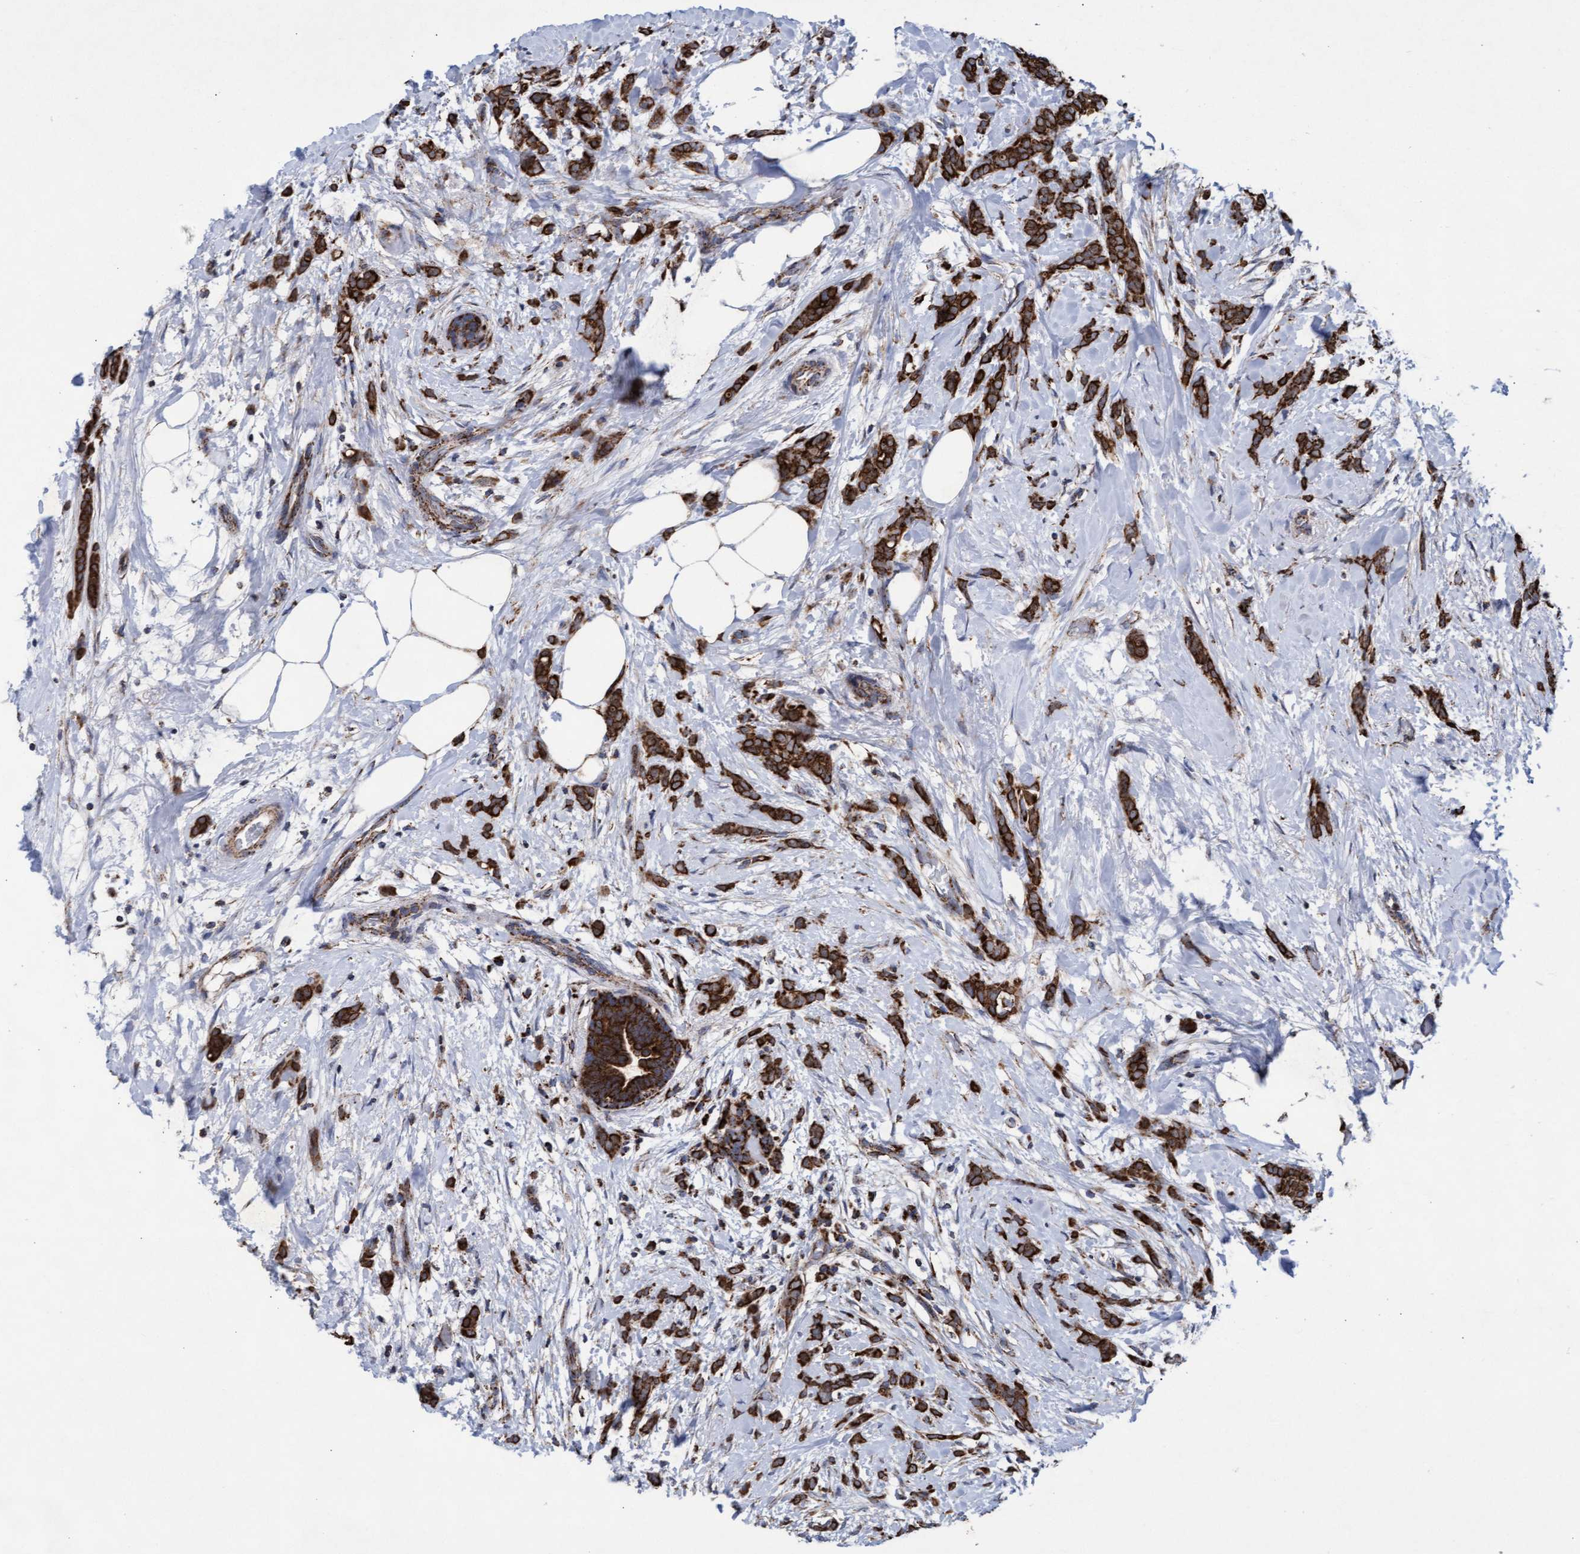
{"staining": {"intensity": "strong", "quantity": ">75%", "location": "cytoplasmic/membranous"}, "tissue": "breast cancer", "cell_type": "Tumor cells", "image_type": "cancer", "snomed": [{"axis": "morphology", "description": "Lobular carcinoma, in situ"}, {"axis": "morphology", "description": "Lobular carcinoma"}, {"axis": "topography", "description": "Breast"}], "caption": "Tumor cells display high levels of strong cytoplasmic/membranous positivity in approximately >75% of cells in human breast lobular carcinoma in situ.", "gene": "MRPL38", "patient": {"sex": "female", "age": 41}}